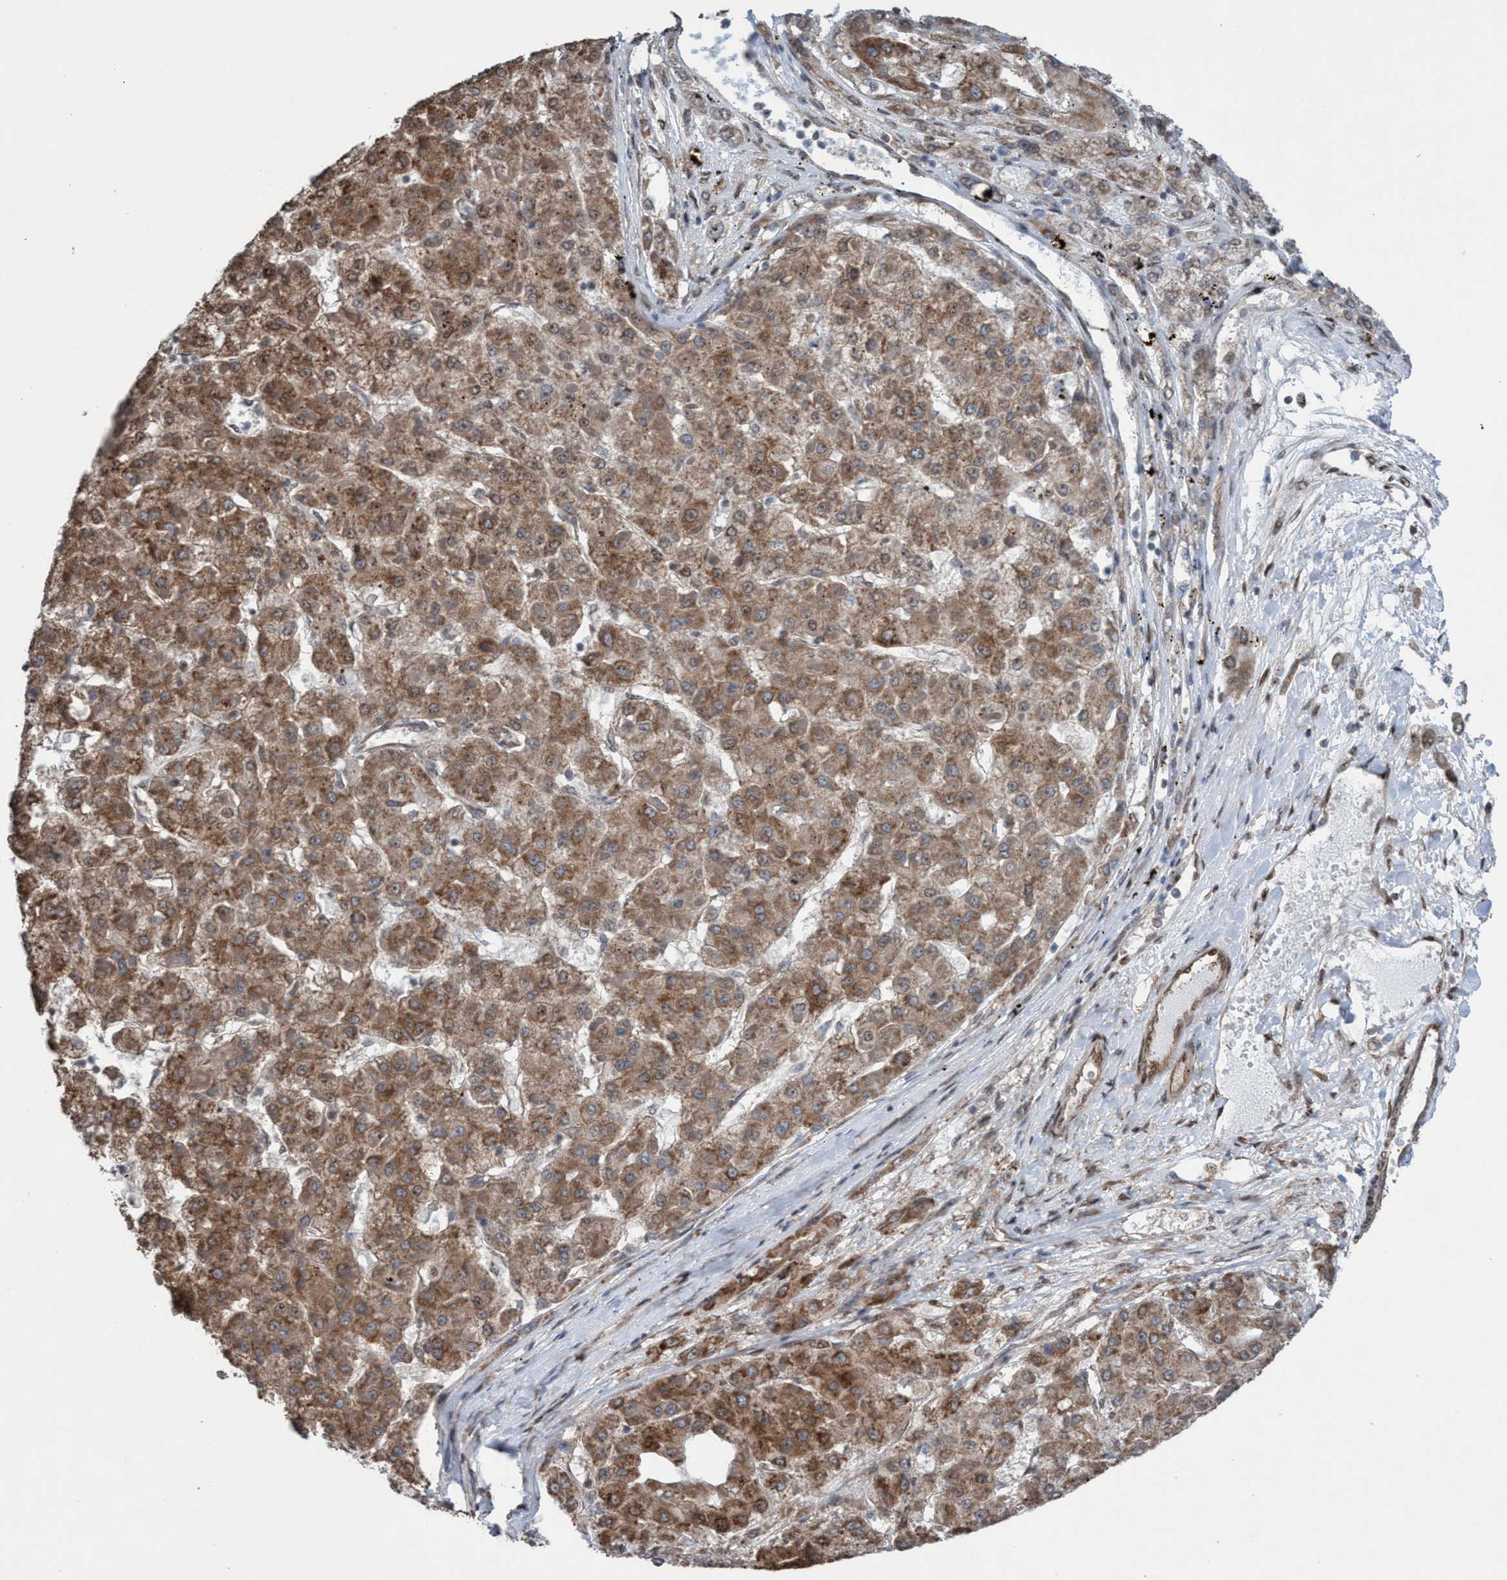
{"staining": {"intensity": "moderate", "quantity": ">75%", "location": "cytoplasmic/membranous"}, "tissue": "liver cancer", "cell_type": "Tumor cells", "image_type": "cancer", "snomed": [{"axis": "morphology", "description": "Carcinoma, Hepatocellular, NOS"}, {"axis": "topography", "description": "Liver"}], "caption": "This is an image of immunohistochemistry staining of liver hepatocellular carcinoma, which shows moderate expression in the cytoplasmic/membranous of tumor cells.", "gene": "METAP2", "patient": {"sex": "female", "age": 73}}